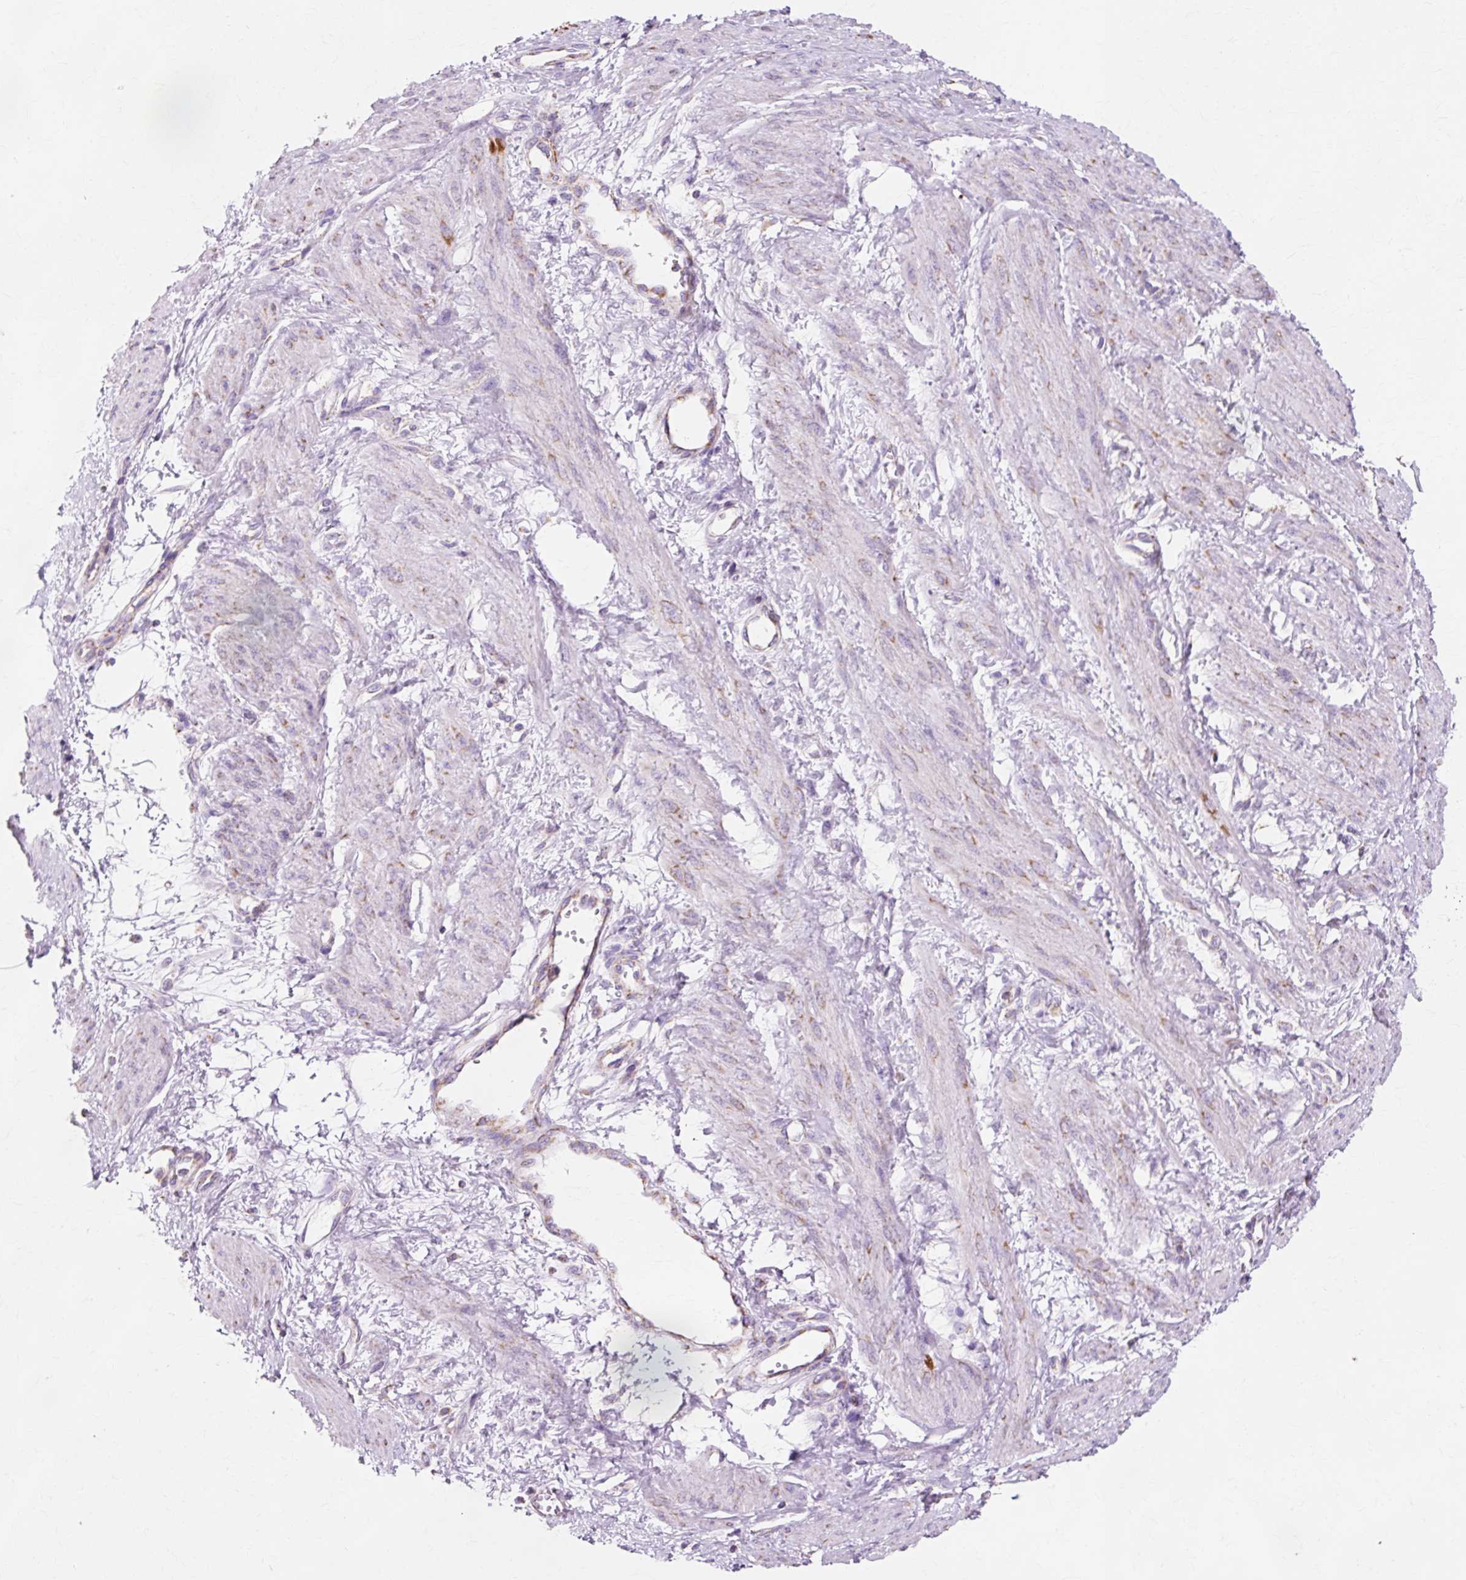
{"staining": {"intensity": "negative", "quantity": "none", "location": "none"}, "tissue": "smooth muscle", "cell_type": "Smooth muscle cells", "image_type": "normal", "snomed": [{"axis": "morphology", "description": "Normal tissue, NOS"}, {"axis": "topography", "description": "Smooth muscle"}, {"axis": "topography", "description": "Uterus"}], "caption": "High power microscopy micrograph of an immunohistochemistry micrograph of unremarkable smooth muscle, revealing no significant staining in smooth muscle cells.", "gene": "ATP5PO", "patient": {"sex": "female", "age": 39}}